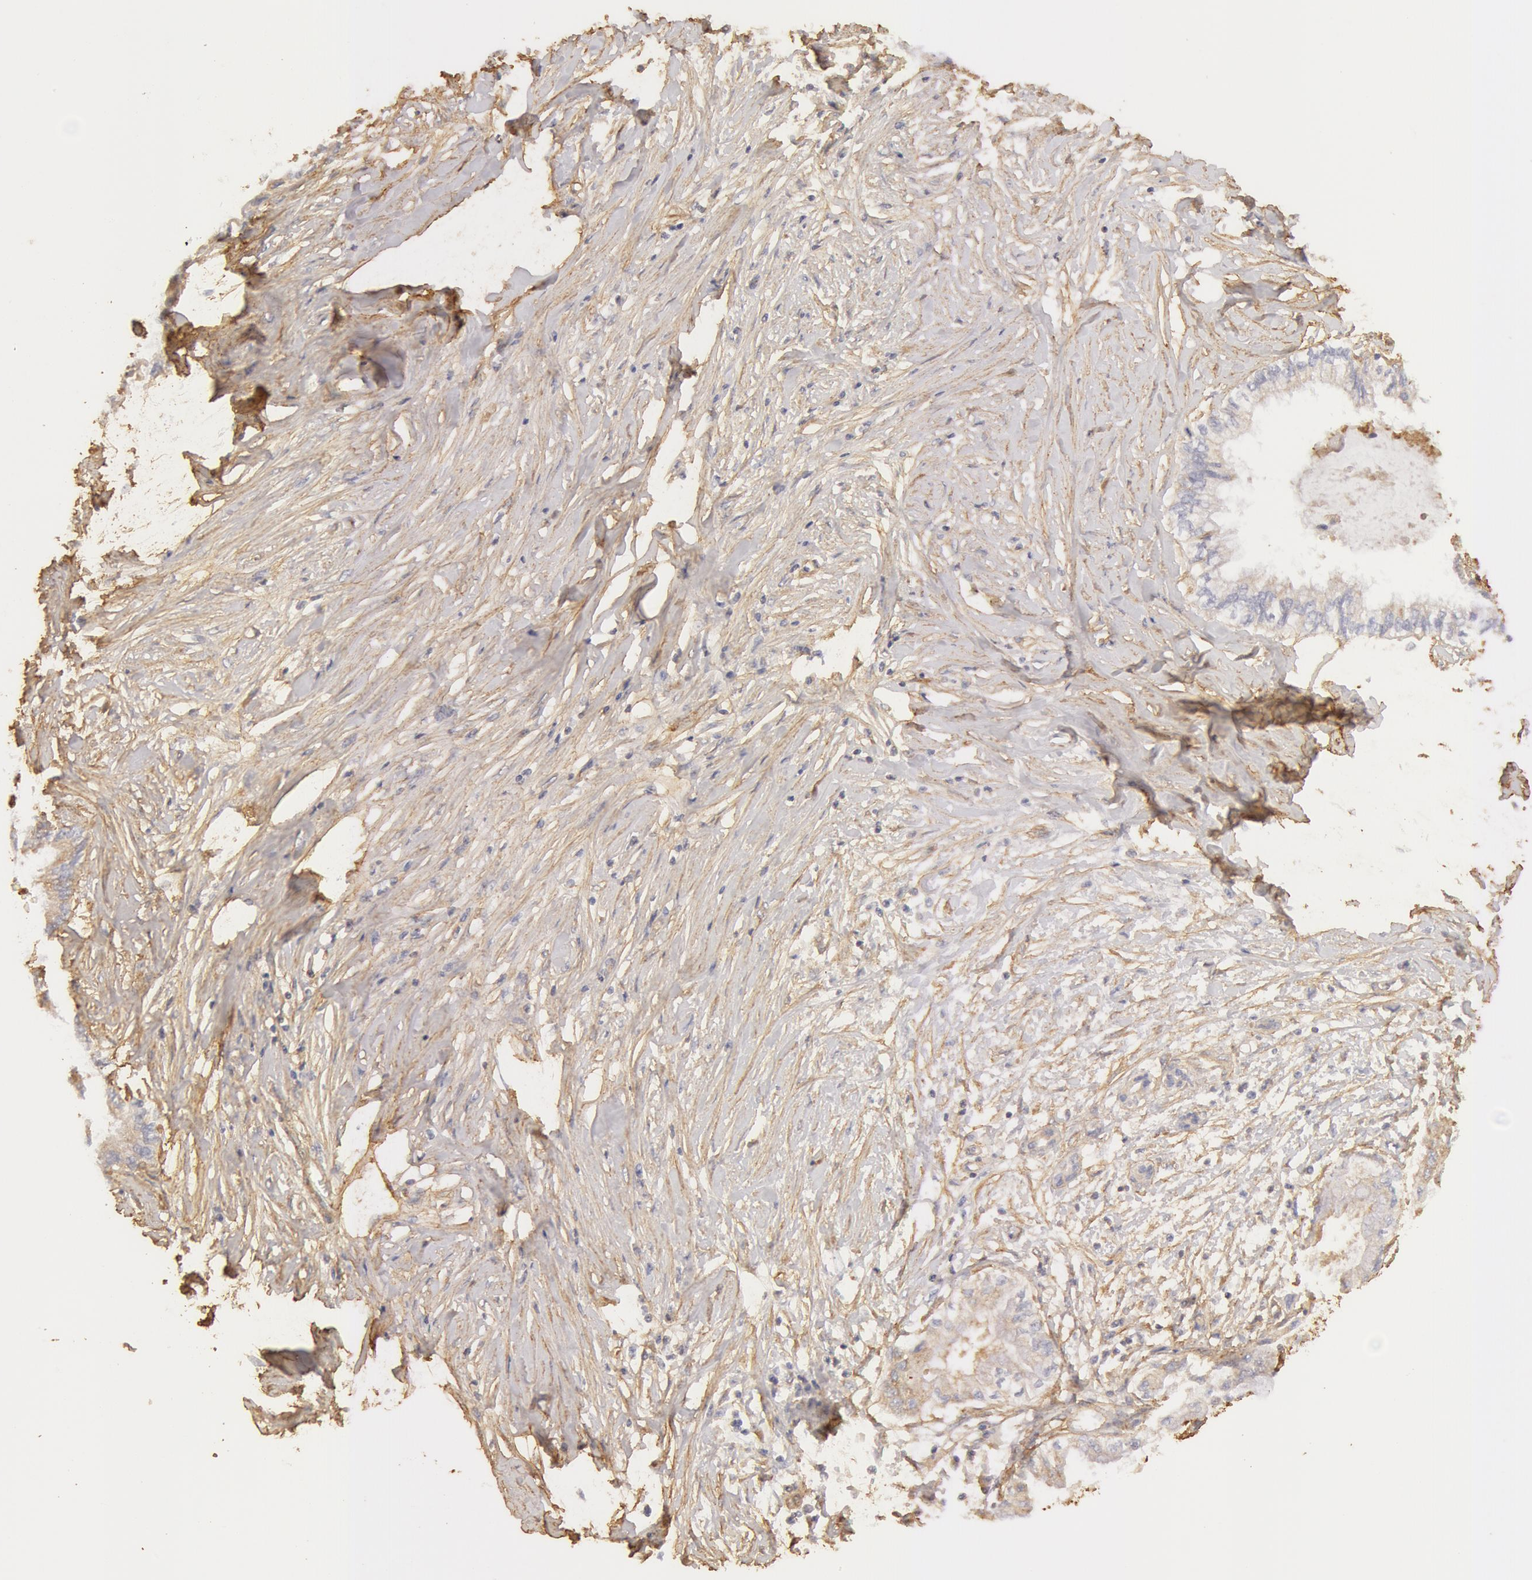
{"staining": {"intensity": "weak", "quantity": "<25%", "location": "cytoplasmic/membranous"}, "tissue": "pancreatic cancer", "cell_type": "Tumor cells", "image_type": "cancer", "snomed": [{"axis": "morphology", "description": "Adenocarcinoma, NOS"}, {"axis": "topography", "description": "Pancreas"}], "caption": "The immunohistochemistry photomicrograph has no significant expression in tumor cells of pancreatic adenocarcinoma tissue.", "gene": "COL4A1", "patient": {"sex": "female", "age": 64}}